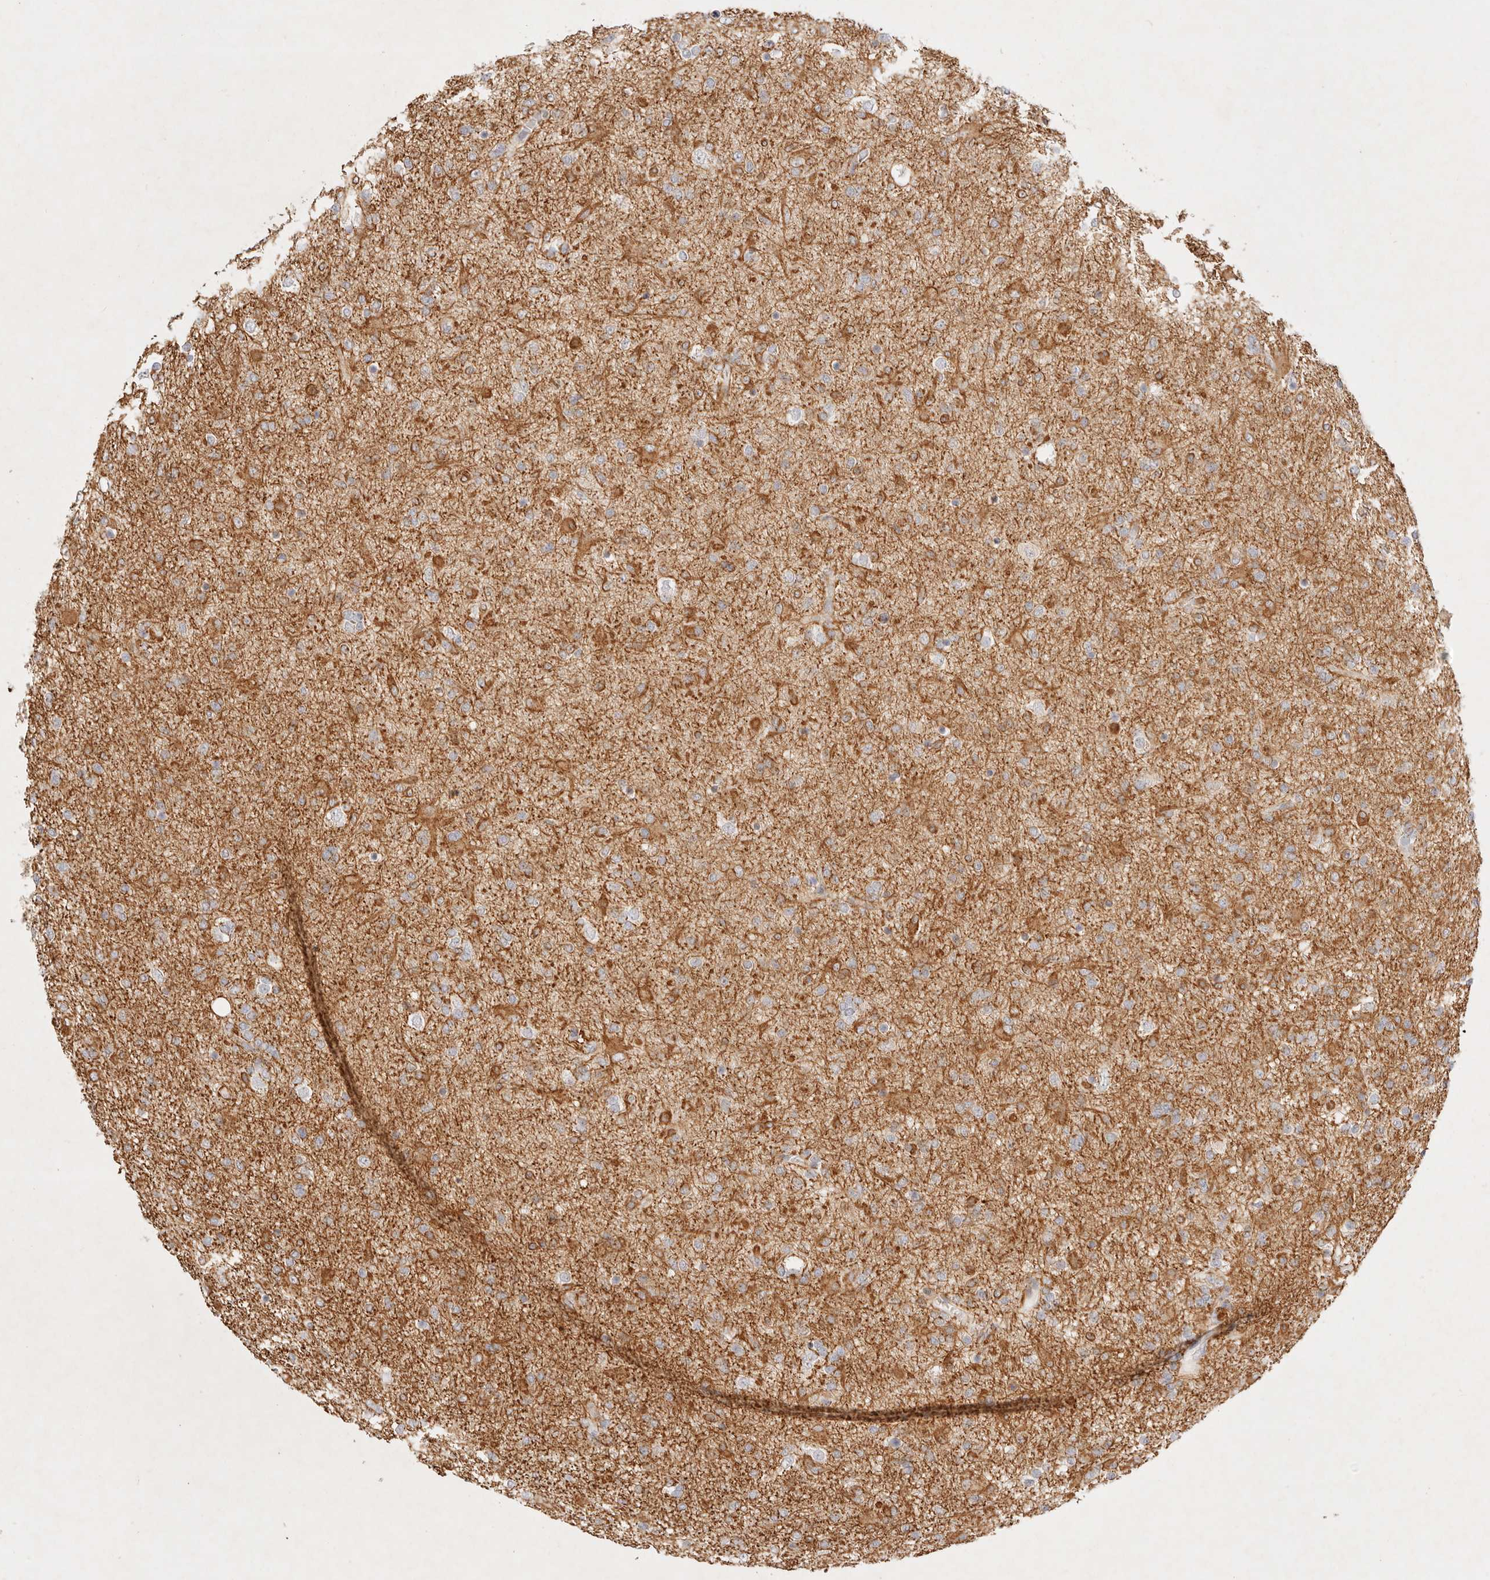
{"staining": {"intensity": "moderate", "quantity": "25%-75%", "location": "cytoplasmic/membranous"}, "tissue": "glioma", "cell_type": "Tumor cells", "image_type": "cancer", "snomed": [{"axis": "morphology", "description": "Glioma, malignant, Low grade"}, {"axis": "topography", "description": "Brain"}], "caption": "Malignant glioma (low-grade) stained with DAB (3,3'-diaminobenzidine) immunohistochemistry exhibits medium levels of moderate cytoplasmic/membranous expression in about 25%-75% of tumor cells. (DAB (3,3'-diaminobenzidine) IHC, brown staining for protein, blue staining for nuclei).", "gene": "GPR84", "patient": {"sex": "male", "age": 65}}